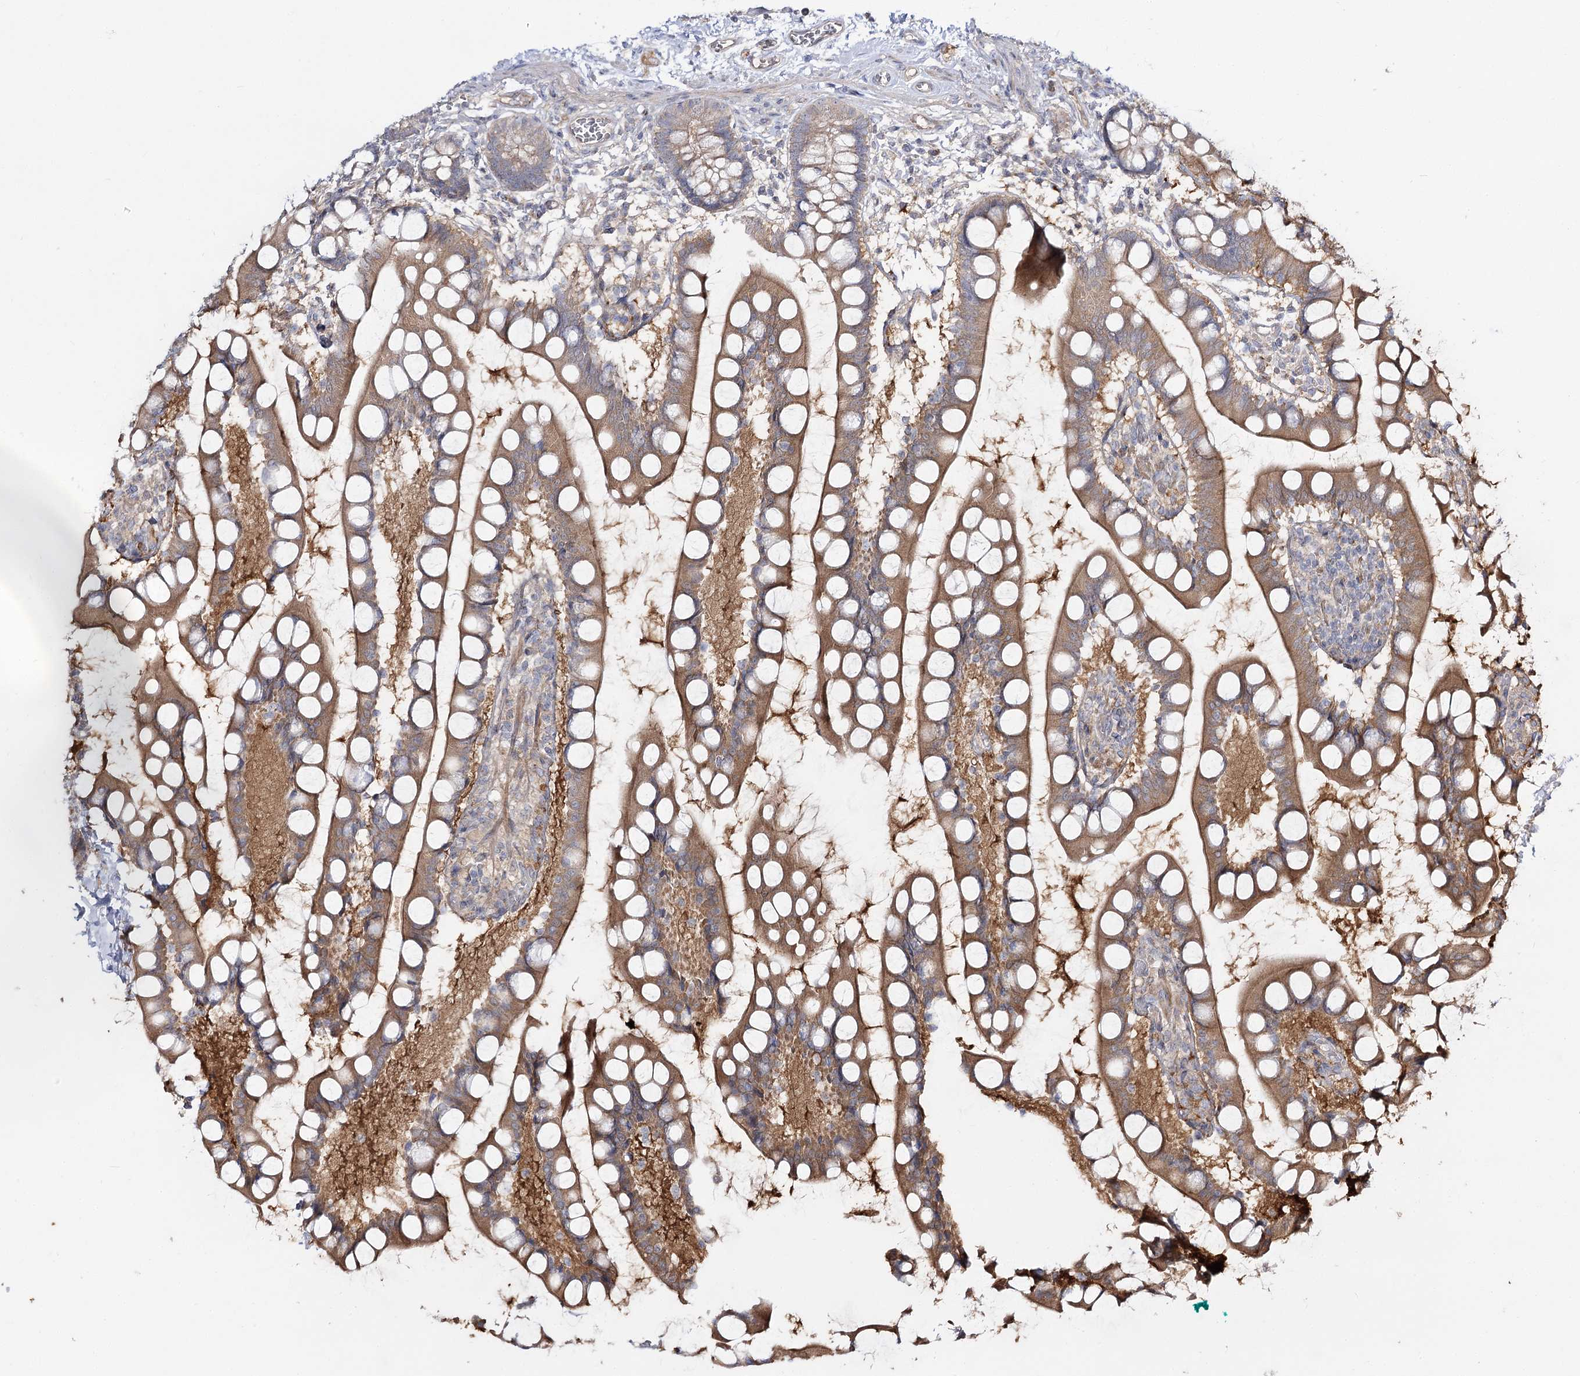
{"staining": {"intensity": "strong", "quantity": ">75%", "location": "cytoplasmic/membranous"}, "tissue": "small intestine", "cell_type": "Glandular cells", "image_type": "normal", "snomed": [{"axis": "morphology", "description": "Normal tissue, NOS"}, {"axis": "topography", "description": "Small intestine"}], "caption": "Immunohistochemistry (IHC) staining of normal small intestine, which demonstrates high levels of strong cytoplasmic/membranous staining in about >75% of glandular cells indicating strong cytoplasmic/membranous protein positivity. The staining was performed using DAB (3,3'-diaminobenzidine) (brown) for protein detection and nuclei were counterstained in hematoxylin (blue).", "gene": "C11orf80", "patient": {"sex": "male", "age": 52}}